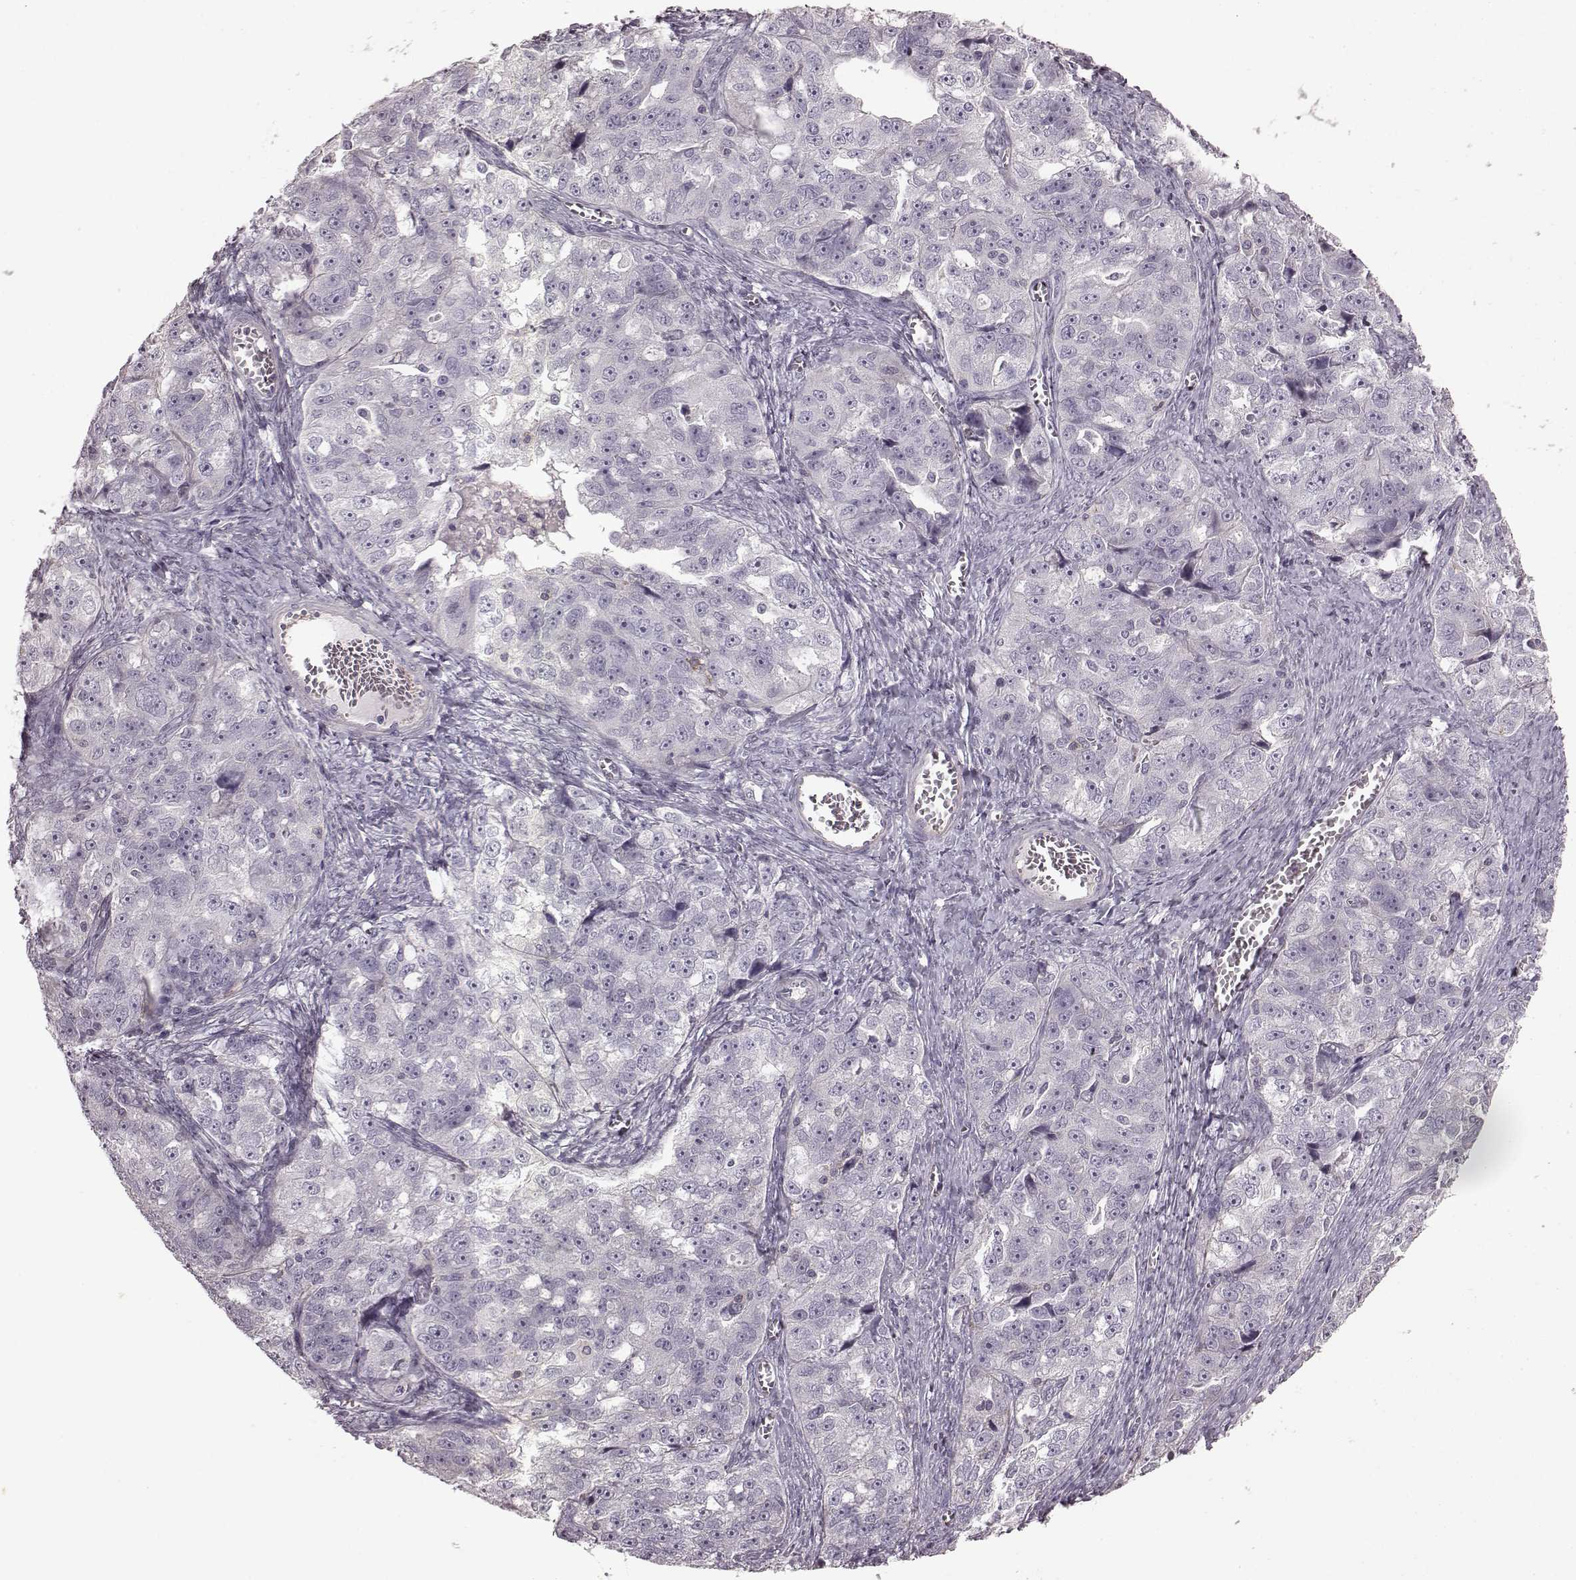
{"staining": {"intensity": "negative", "quantity": "none", "location": "none"}, "tissue": "ovarian cancer", "cell_type": "Tumor cells", "image_type": "cancer", "snomed": [{"axis": "morphology", "description": "Cystadenocarcinoma, serous, NOS"}, {"axis": "topography", "description": "Ovary"}], "caption": "Micrograph shows no protein positivity in tumor cells of serous cystadenocarcinoma (ovarian) tissue.", "gene": "PDCD1", "patient": {"sex": "female", "age": 51}}